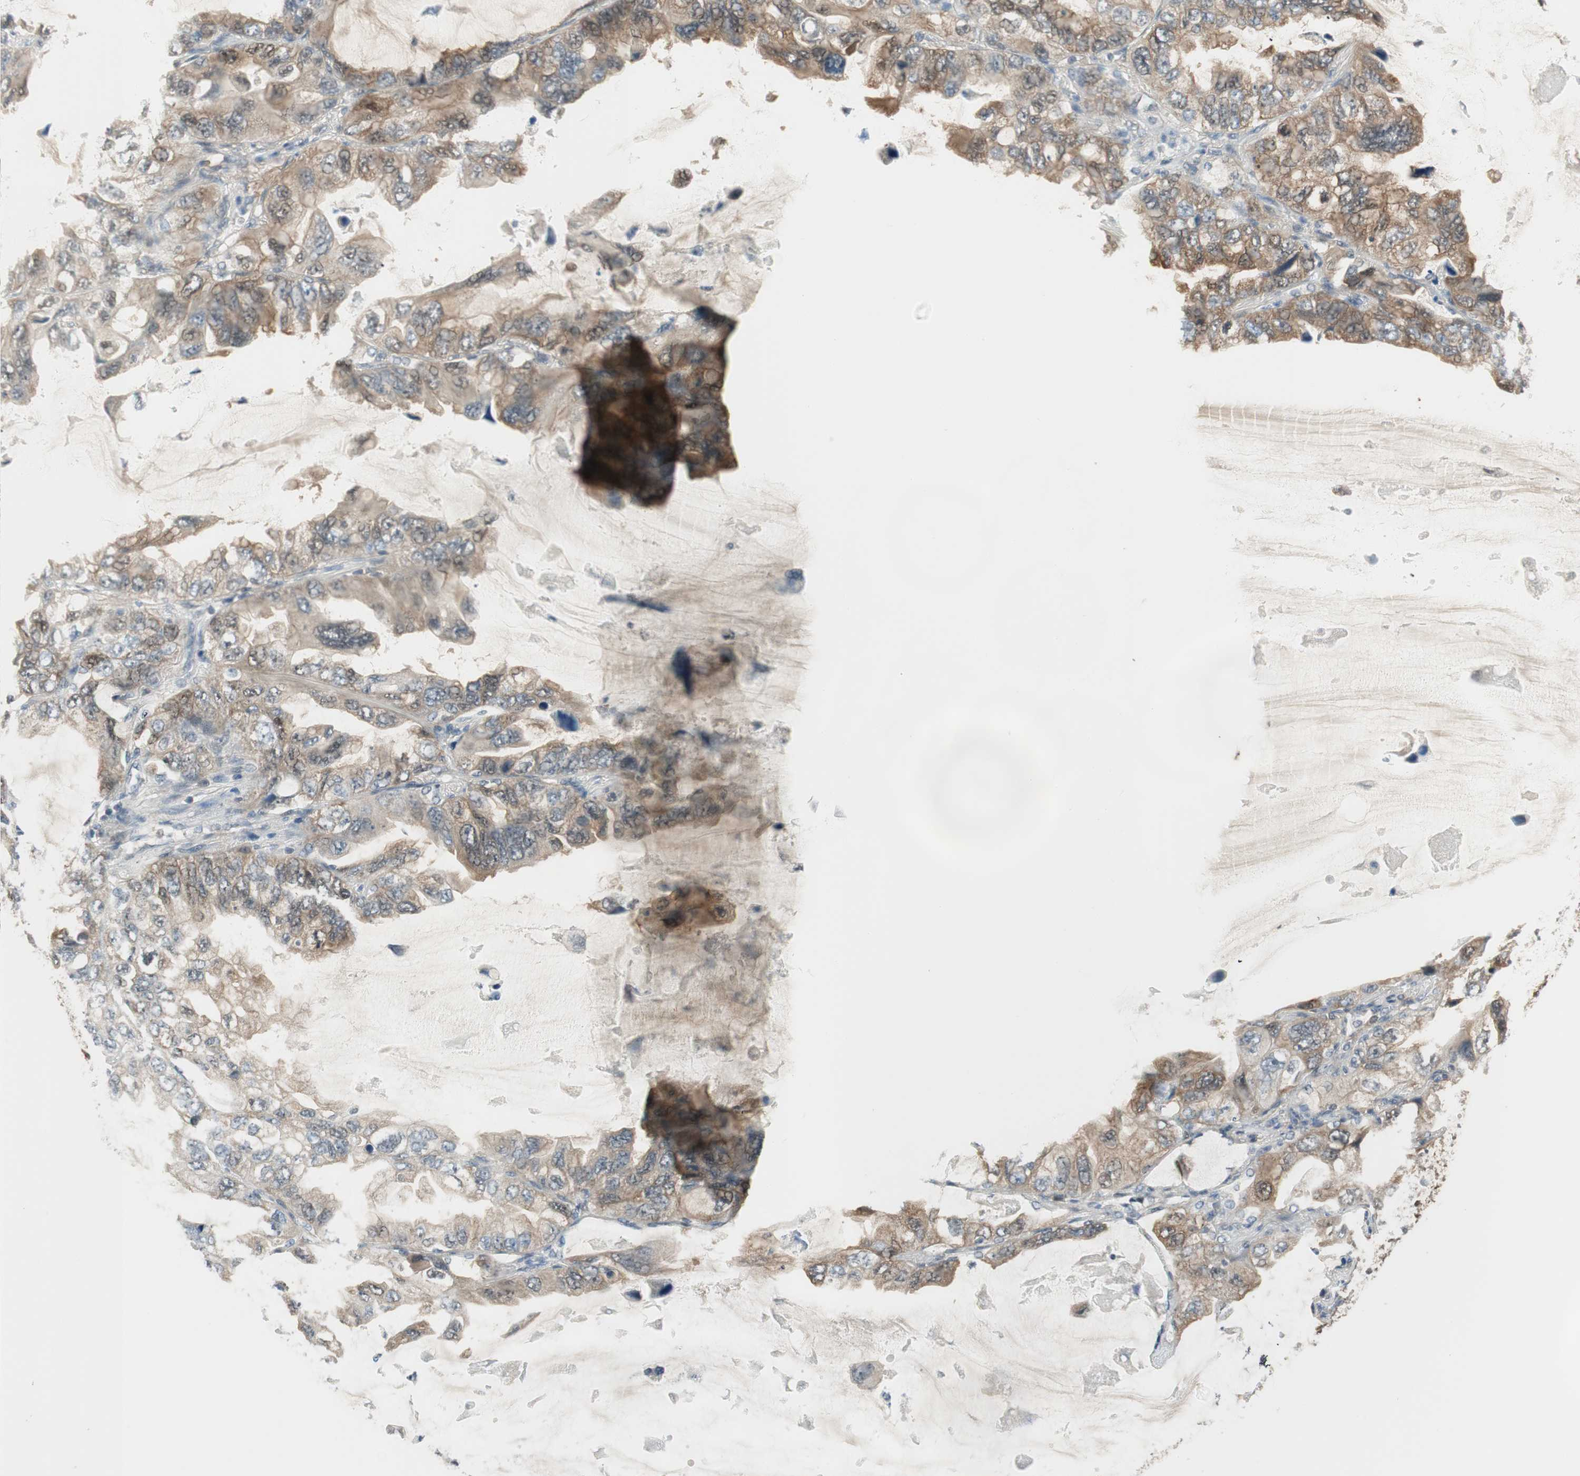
{"staining": {"intensity": "weak", "quantity": "25%-75%", "location": "cytoplasmic/membranous"}, "tissue": "lung cancer", "cell_type": "Tumor cells", "image_type": "cancer", "snomed": [{"axis": "morphology", "description": "Squamous cell carcinoma, NOS"}, {"axis": "topography", "description": "Lung"}], "caption": "This is a micrograph of IHC staining of lung cancer, which shows weak positivity in the cytoplasmic/membranous of tumor cells.", "gene": "IPO5", "patient": {"sex": "female", "age": 73}}